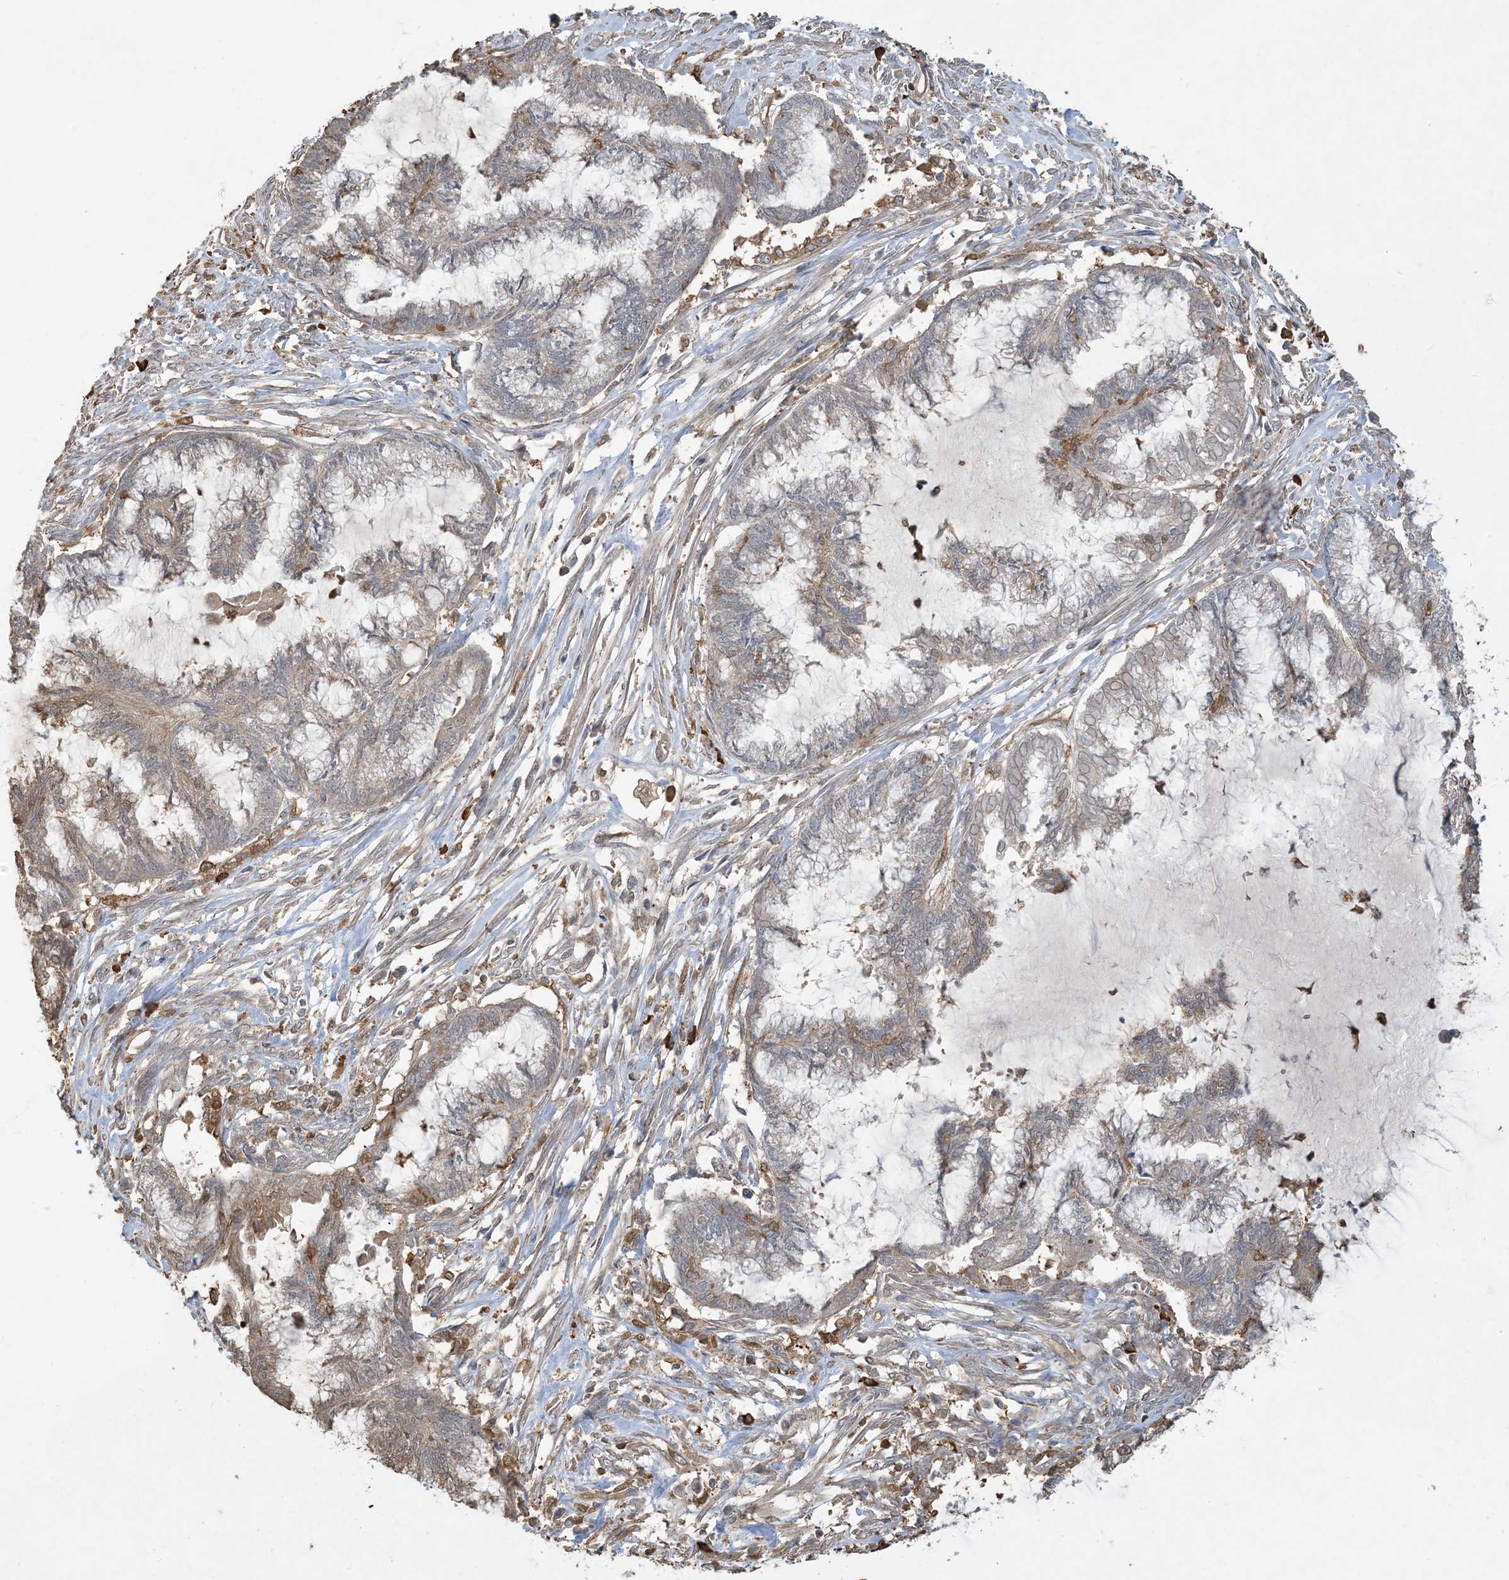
{"staining": {"intensity": "weak", "quantity": "25%-75%", "location": "cytoplasmic/membranous"}, "tissue": "endometrial cancer", "cell_type": "Tumor cells", "image_type": "cancer", "snomed": [{"axis": "morphology", "description": "Adenocarcinoma, NOS"}, {"axis": "topography", "description": "Endometrium"}], "caption": "A micrograph showing weak cytoplasmic/membranous staining in approximately 25%-75% of tumor cells in endometrial cancer, as visualized by brown immunohistochemical staining.", "gene": "TMSB4X", "patient": {"sex": "female", "age": 86}}